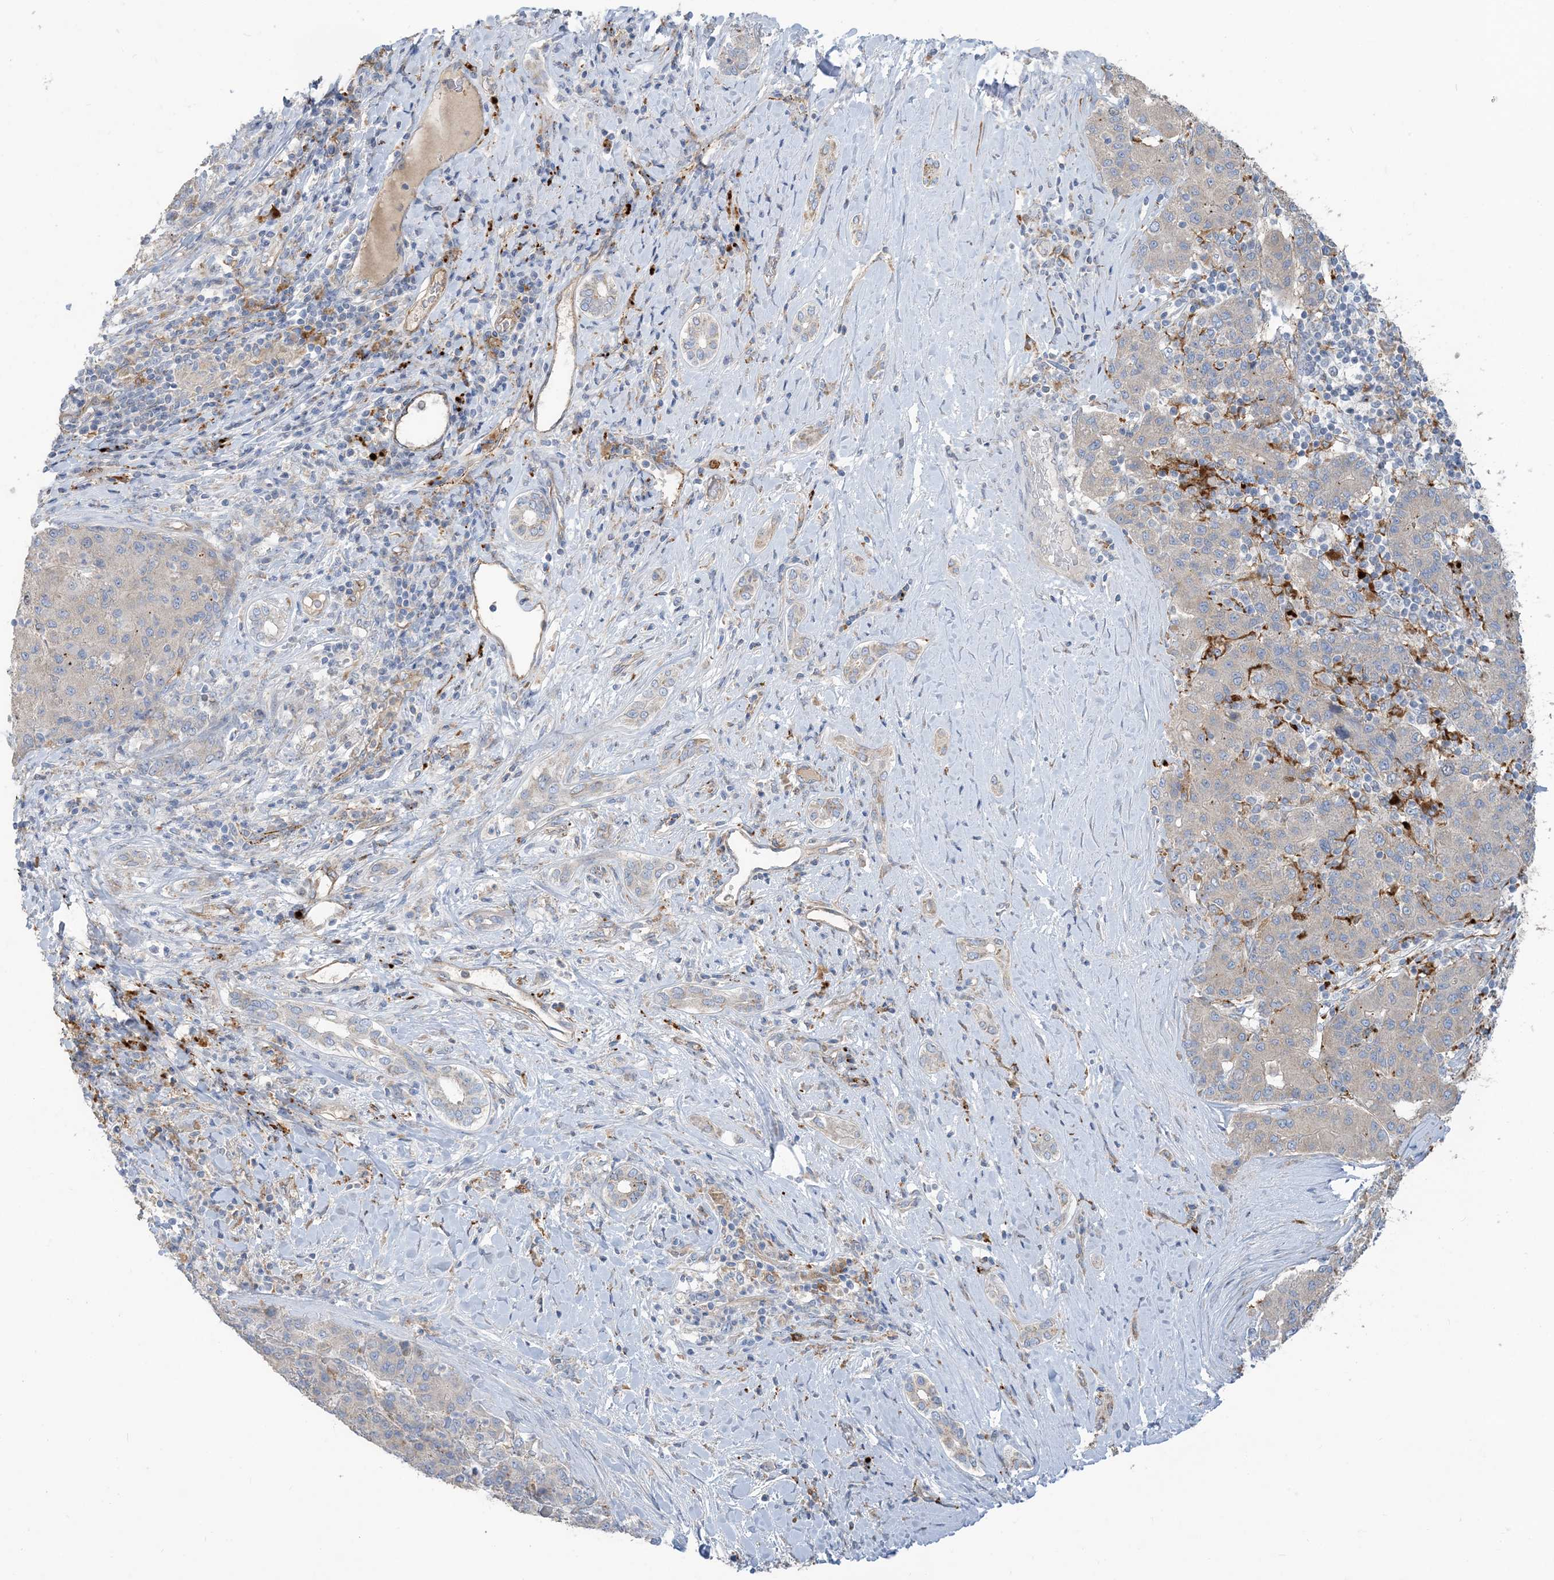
{"staining": {"intensity": "negative", "quantity": "none", "location": "none"}, "tissue": "liver cancer", "cell_type": "Tumor cells", "image_type": "cancer", "snomed": [{"axis": "morphology", "description": "Carcinoma, Hepatocellular, NOS"}, {"axis": "topography", "description": "Liver"}], "caption": "Immunohistochemical staining of human liver hepatocellular carcinoma exhibits no significant expression in tumor cells.", "gene": "PEAR1", "patient": {"sex": "male", "age": 65}}